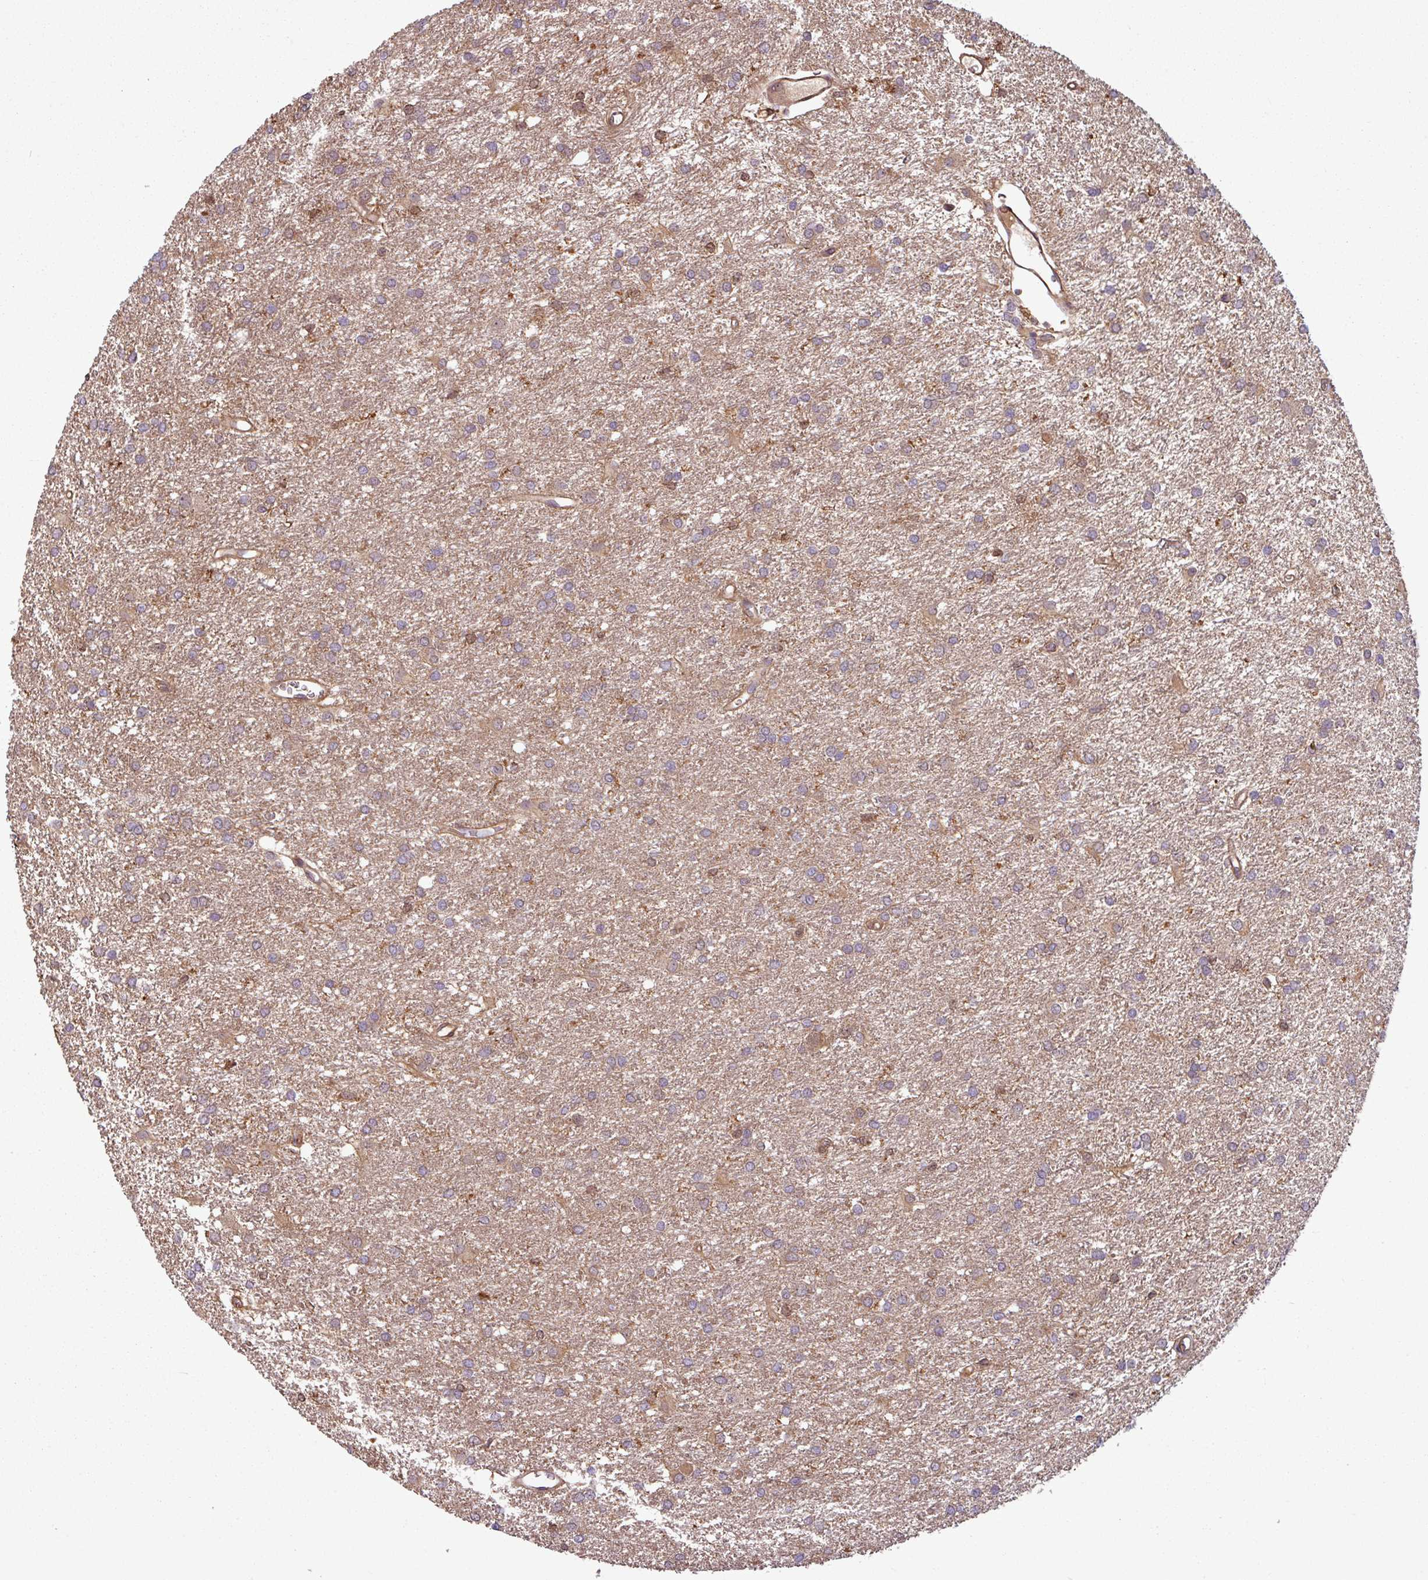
{"staining": {"intensity": "weak", "quantity": ">75%", "location": "cytoplasmic/membranous"}, "tissue": "glioma", "cell_type": "Tumor cells", "image_type": "cancer", "snomed": [{"axis": "morphology", "description": "Glioma, malignant, High grade"}, {"axis": "topography", "description": "Brain"}], "caption": "Tumor cells exhibit weak cytoplasmic/membranous expression in about >75% of cells in glioma.", "gene": "SH3BGRL", "patient": {"sex": "female", "age": 50}}